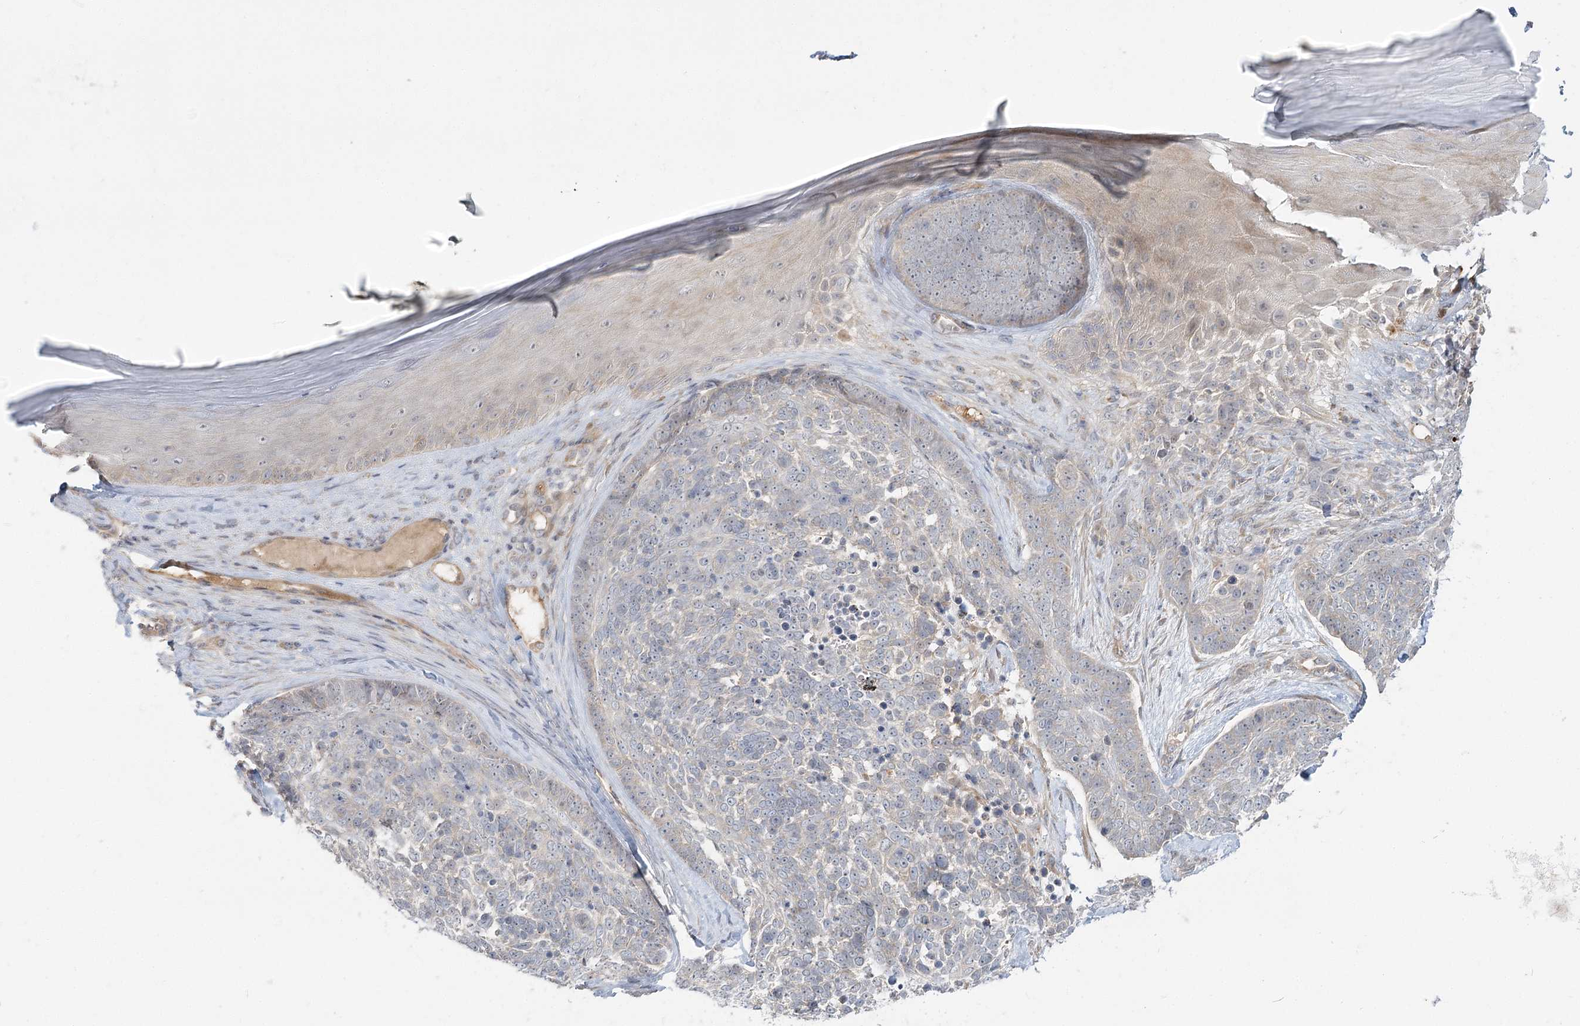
{"staining": {"intensity": "weak", "quantity": "<25%", "location": "cytoplasmic/membranous"}, "tissue": "skin cancer", "cell_type": "Tumor cells", "image_type": "cancer", "snomed": [{"axis": "morphology", "description": "Basal cell carcinoma"}, {"axis": "topography", "description": "Skin"}], "caption": "The image shows no staining of tumor cells in skin cancer (basal cell carcinoma). Brightfield microscopy of immunohistochemistry (IHC) stained with DAB (3,3'-diaminobenzidine) (brown) and hematoxylin (blue), captured at high magnification.", "gene": "GUCY2C", "patient": {"sex": "female", "age": 81}}